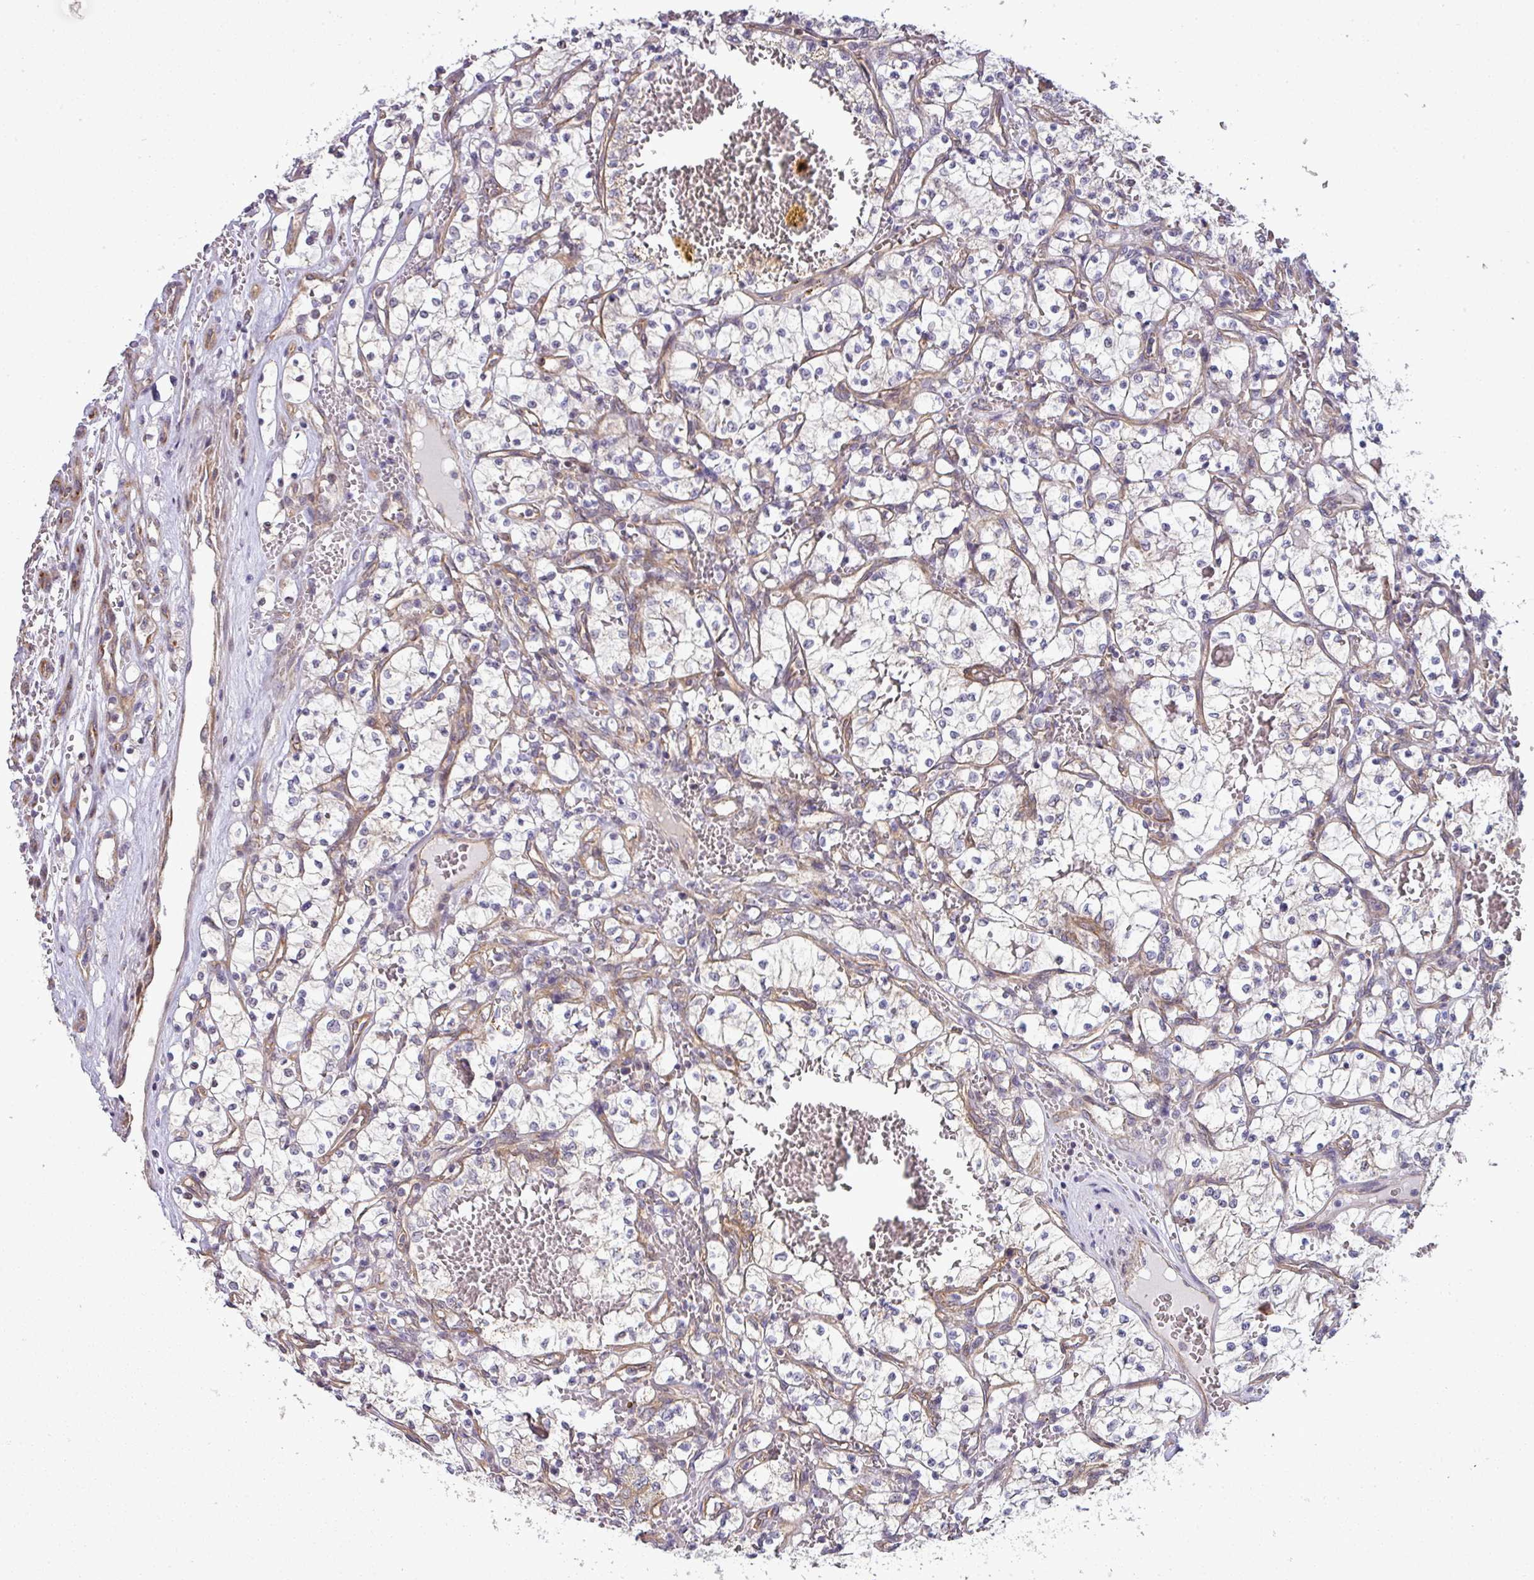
{"staining": {"intensity": "negative", "quantity": "none", "location": "none"}, "tissue": "renal cancer", "cell_type": "Tumor cells", "image_type": "cancer", "snomed": [{"axis": "morphology", "description": "Adenocarcinoma, NOS"}, {"axis": "topography", "description": "Kidney"}], "caption": "Adenocarcinoma (renal) was stained to show a protein in brown. There is no significant staining in tumor cells. (Immunohistochemistry (ihc), brightfield microscopy, high magnification).", "gene": "TIMMDC1", "patient": {"sex": "female", "age": 69}}